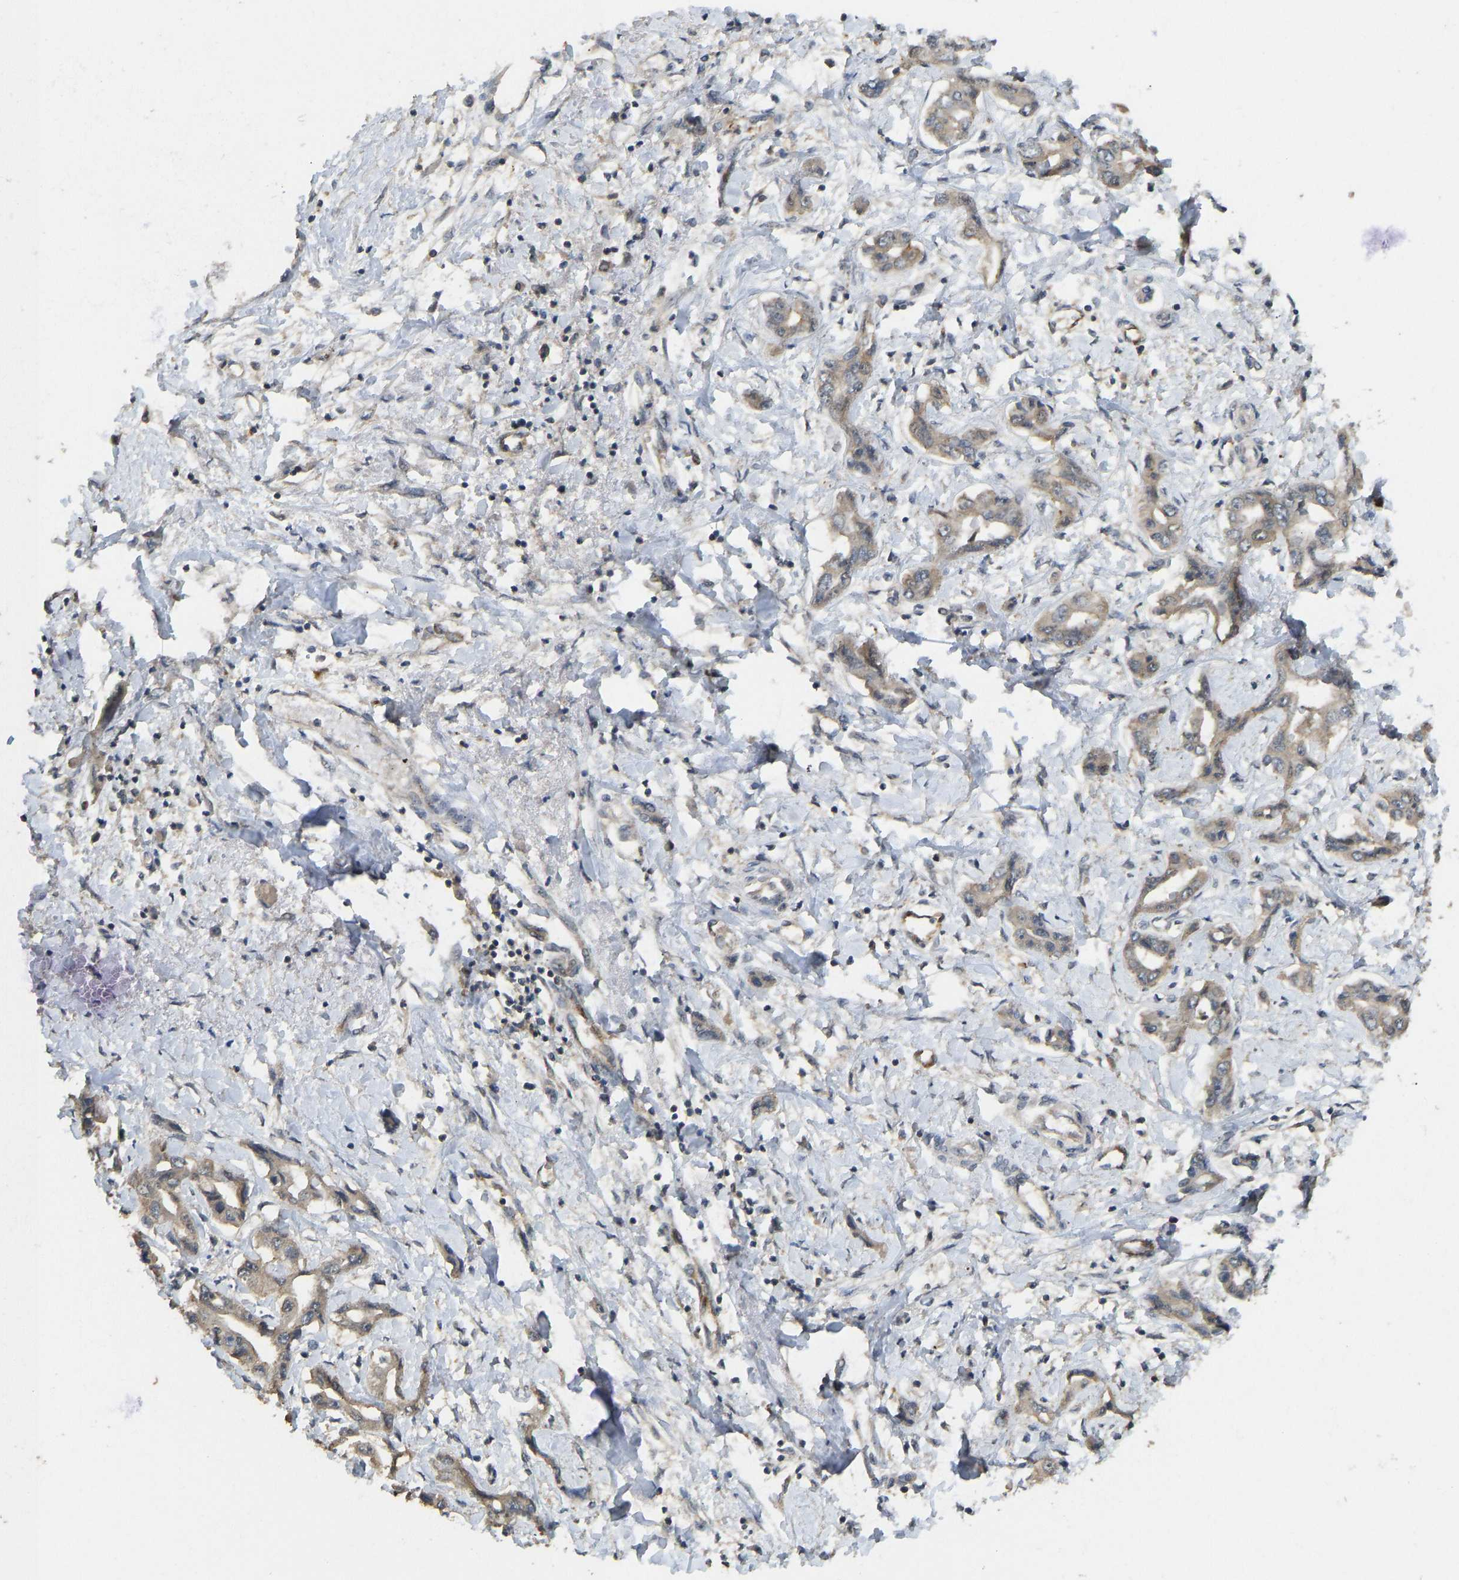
{"staining": {"intensity": "moderate", "quantity": ">75%", "location": "cytoplasmic/membranous"}, "tissue": "liver cancer", "cell_type": "Tumor cells", "image_type": "cancer", "snomed": [{"axis": "morphology", "description": "Cholangiocarcinoma"}, {"axis": "topography", "description": "Liver"}], "caption": "This photomicrograph shows immunohistochemistry (IHC) staining of liver cholangiocarcinoma, with medium moderate cytoplasmic/membranous positivity in about >75% of tumor cells.", "gene": "NDRG3", "patient": {"sex": "male", "age": 59}}